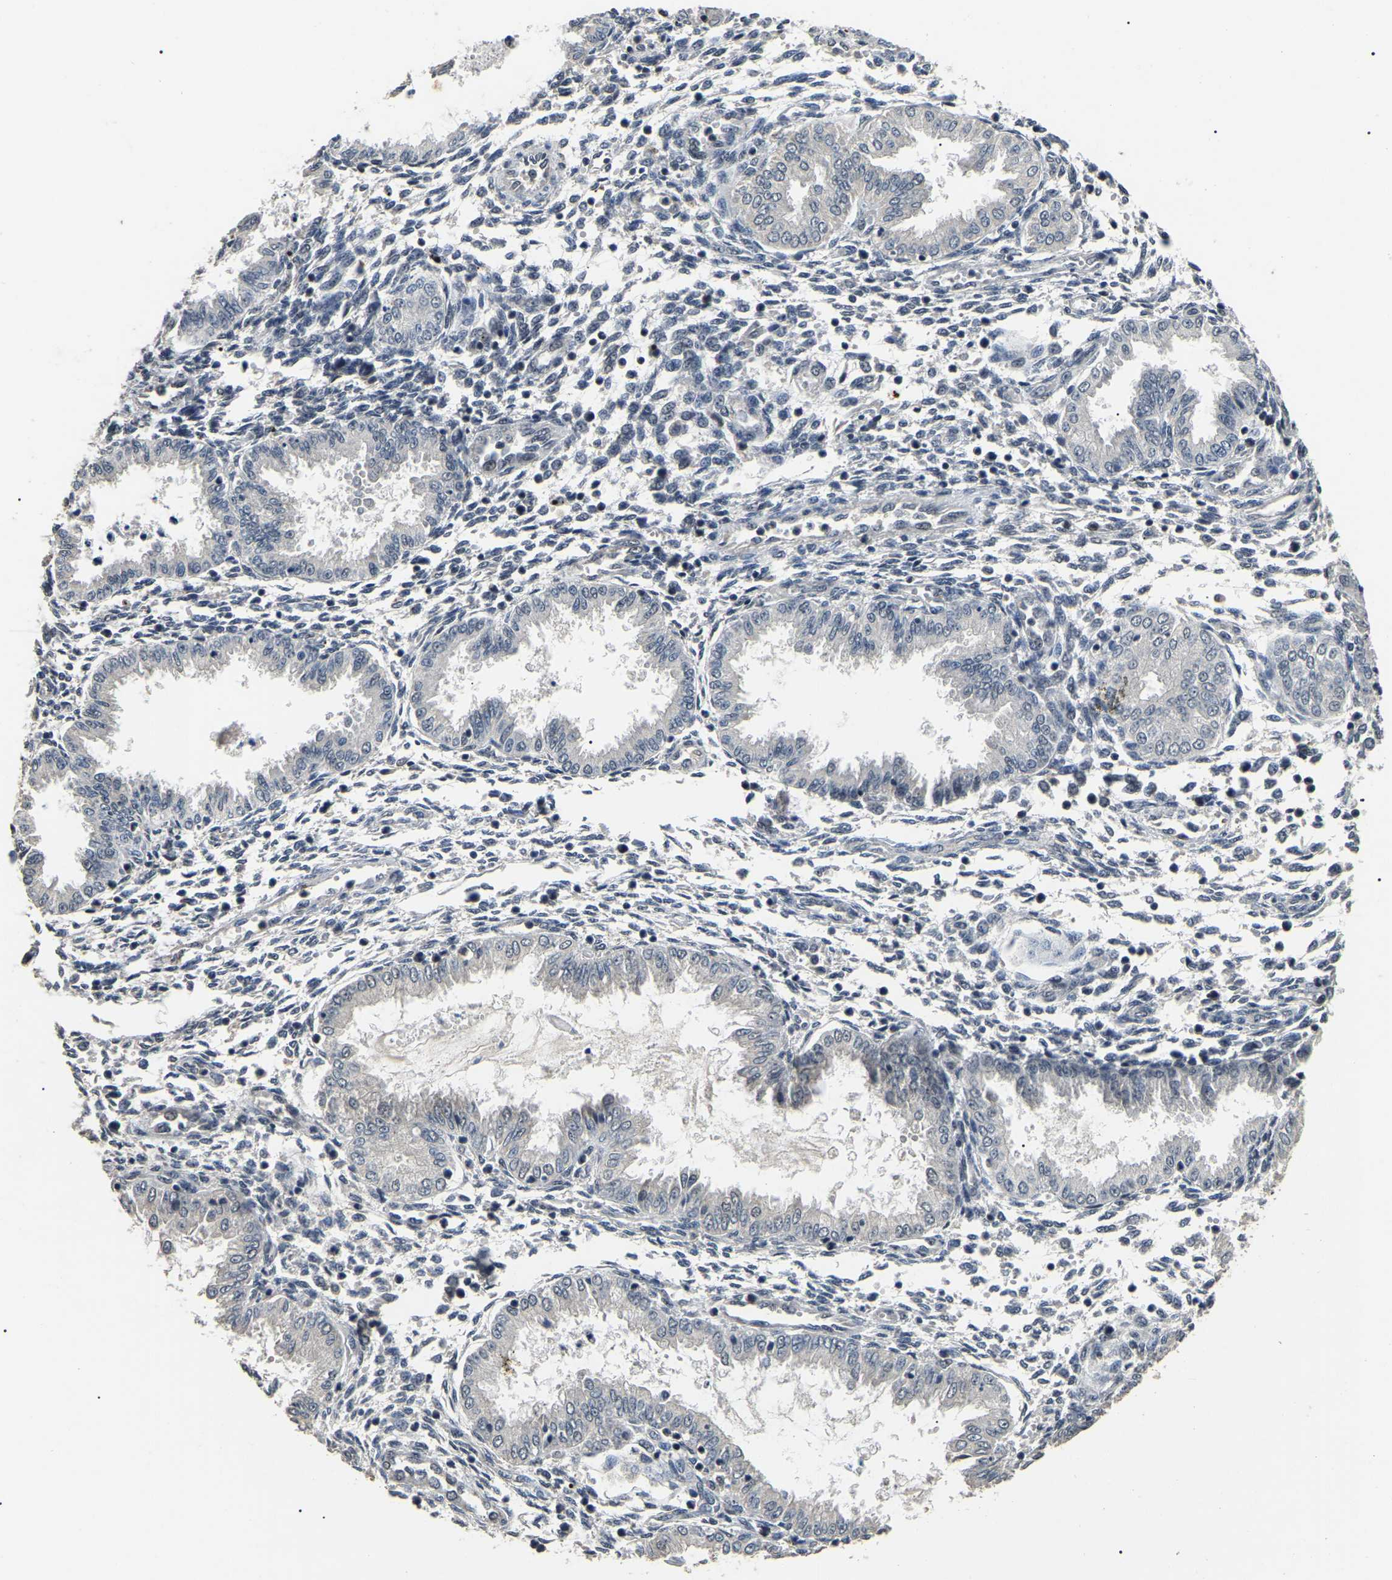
{"staining": {"intensity": "negative", "quantity": "none", "location": "none"}, "tissue": "endometrium", "cell_type": "Cells in endometrial stroma", "image_type": "normal", "snomed": [{"axis": "morphology", "description": "Normal tissue, NOS"}, {"axis": "topography", "description": "Endometrium"}], "caption": "A high-resolution image shows immunohistochemistry (IHC) staining of normal endometrium, which displays no significant positivity in cells in endometrial stroma.", "gene": "PPM1E", "patient": {"sex": "female", "age": 33}}